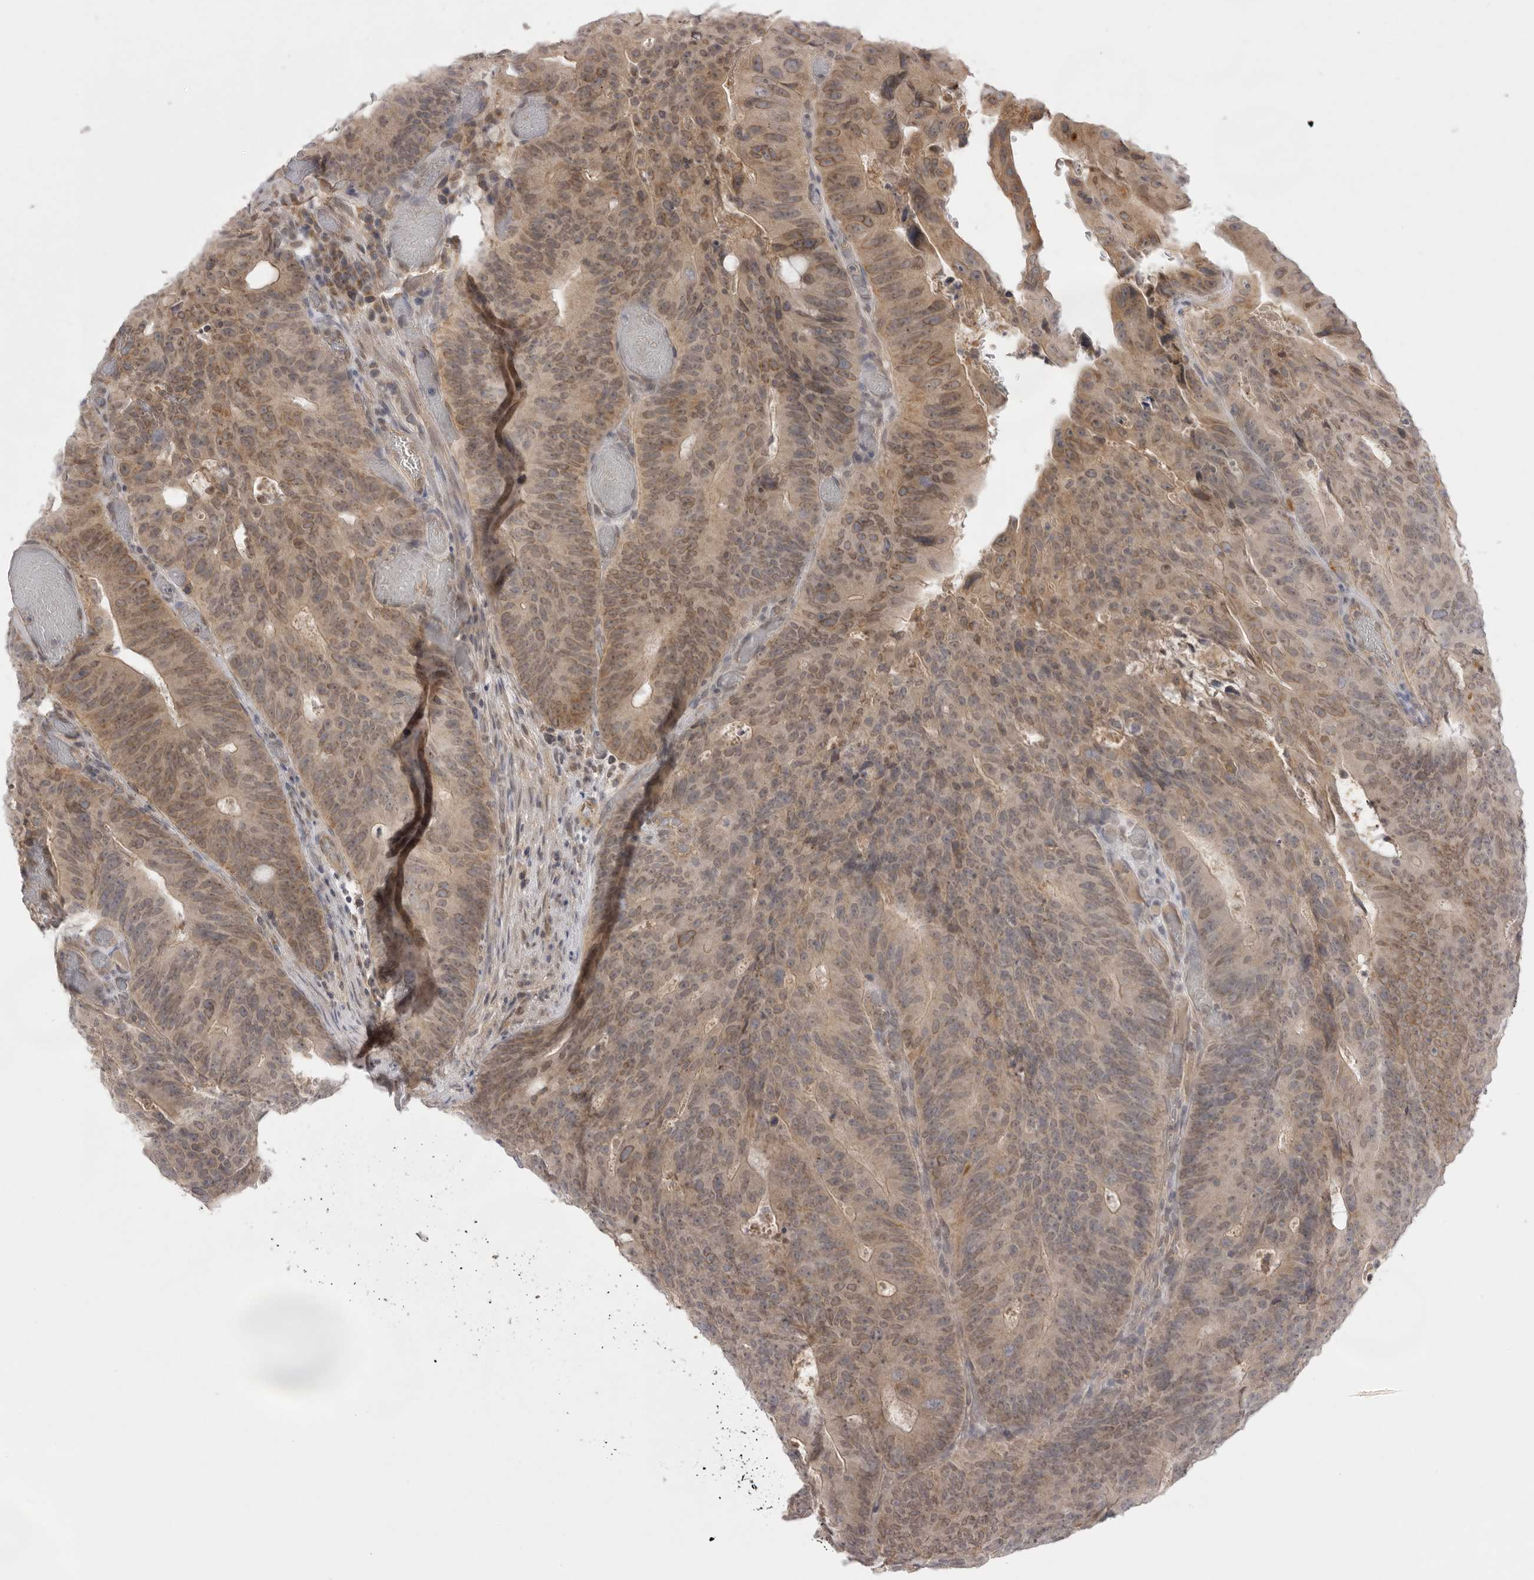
{"staining": {"intensity": "moderate", "quantity": ">75%", "location": "cytoplasmic/membranous"}, "tissue": "colorectal cancer", "cell_type": "Tumor cells", "image_type": "cancer", "snomed": [{"axis": "morphology", "description": "Adenocarcinoma, NOS"}, {"axis": "topography", "description": "Colon"}], "caption": "This histopathology image displays colorectal cancer (adenocarcinoma) stained with immunohistochemistry (IHC) to label a protein in brown. The cytoplasmic/membranous of tumor cells show moderate positivity for the protein. Nuclei are counter-stained blue.", "gene": "TLR3", "patient": {"sex": "male", "age": 87}}